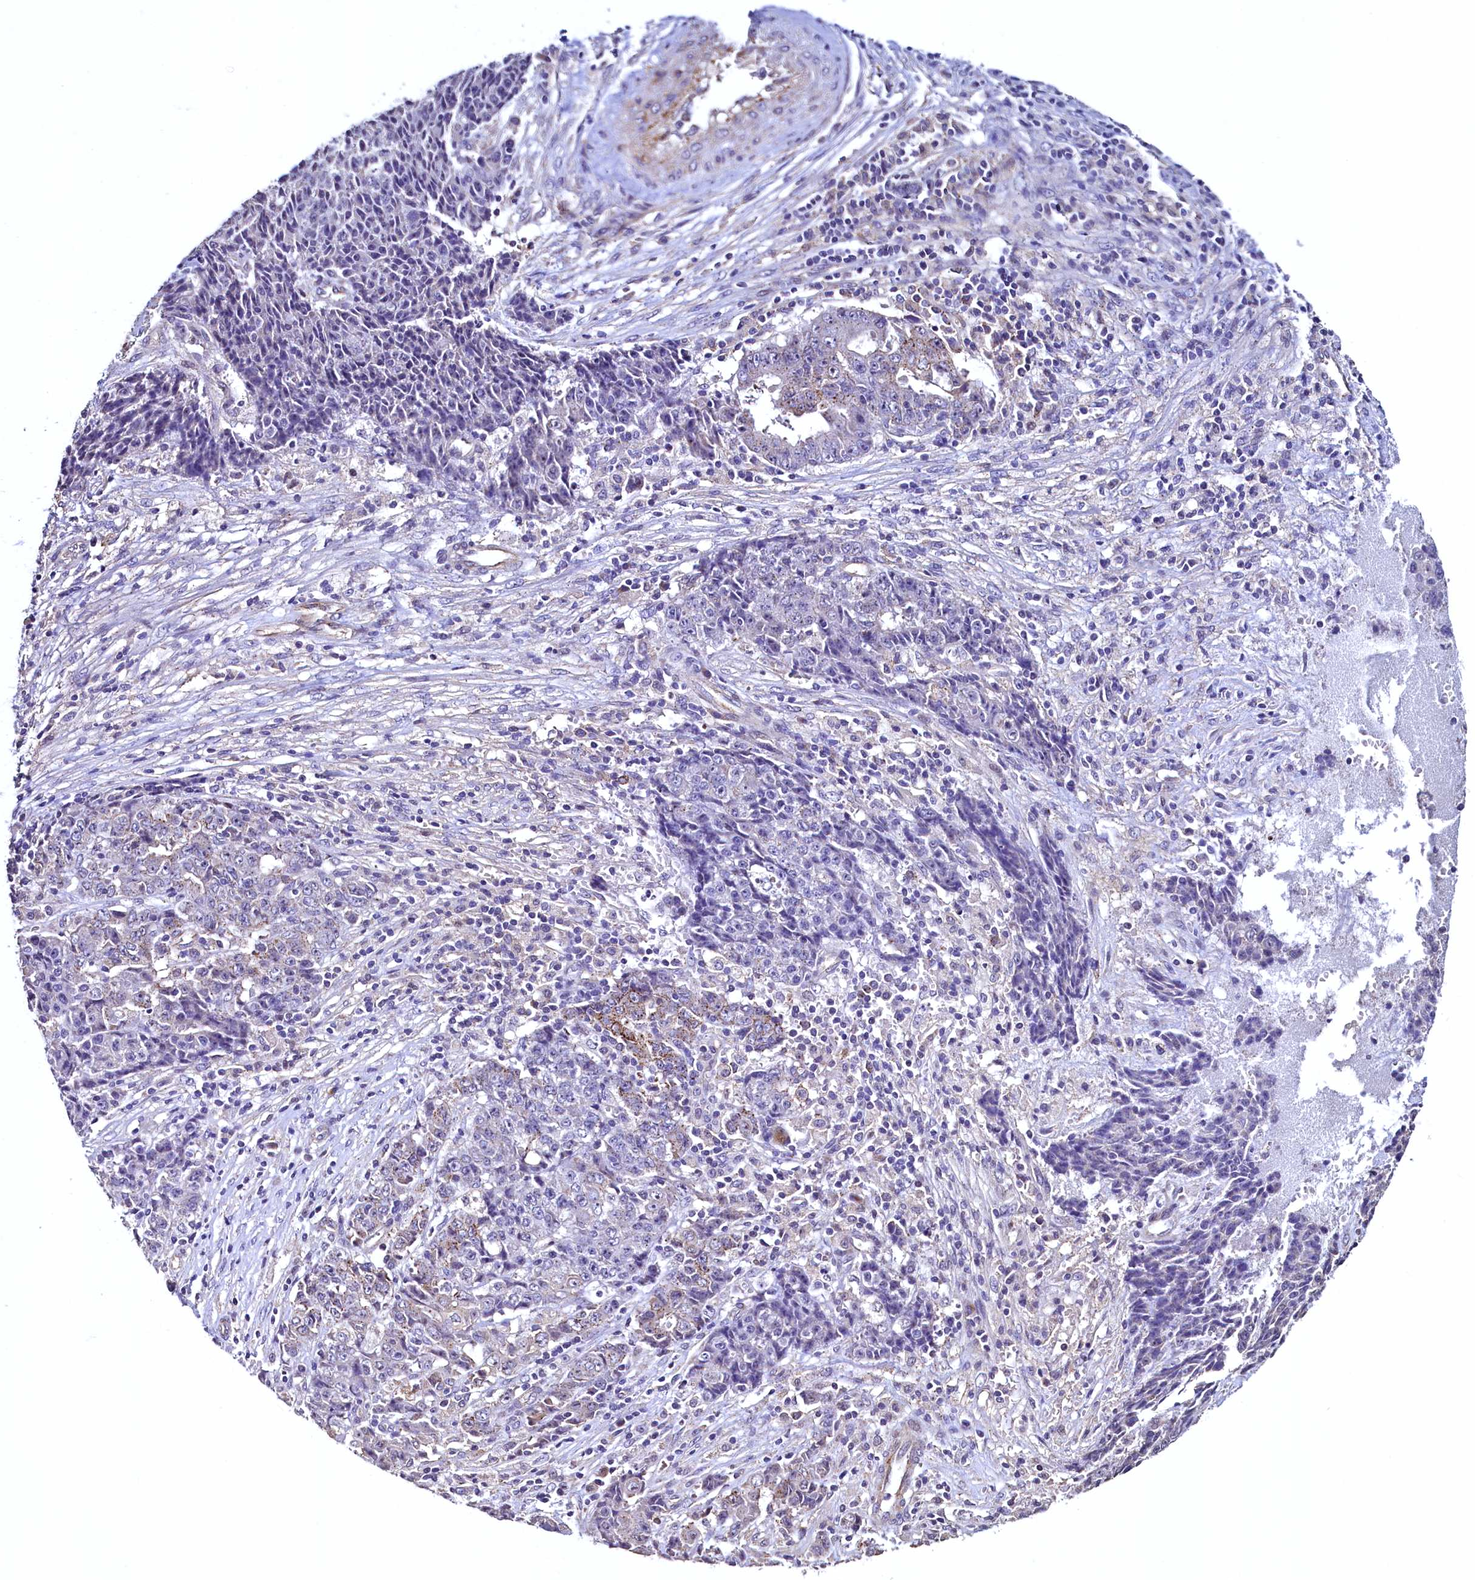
{"staining": {"intensity": "negative", "quantity": "none", "location": "none"}, "tissue": "ovarian cancer", "cell_type": "Tumor cells", "image_type": "cancer", "snomed": [{"axis": "morphology", "description": "Carcinoma, endometroid"}, {"axis": "topography", "description": "Ovary"}], "caption": "Immunohistochemical staining of ovarian endometroid carcinoma displays no significant staining in tumor cells.", "gene": "PALM", "patient": {"sex": "female", "age": 42}}